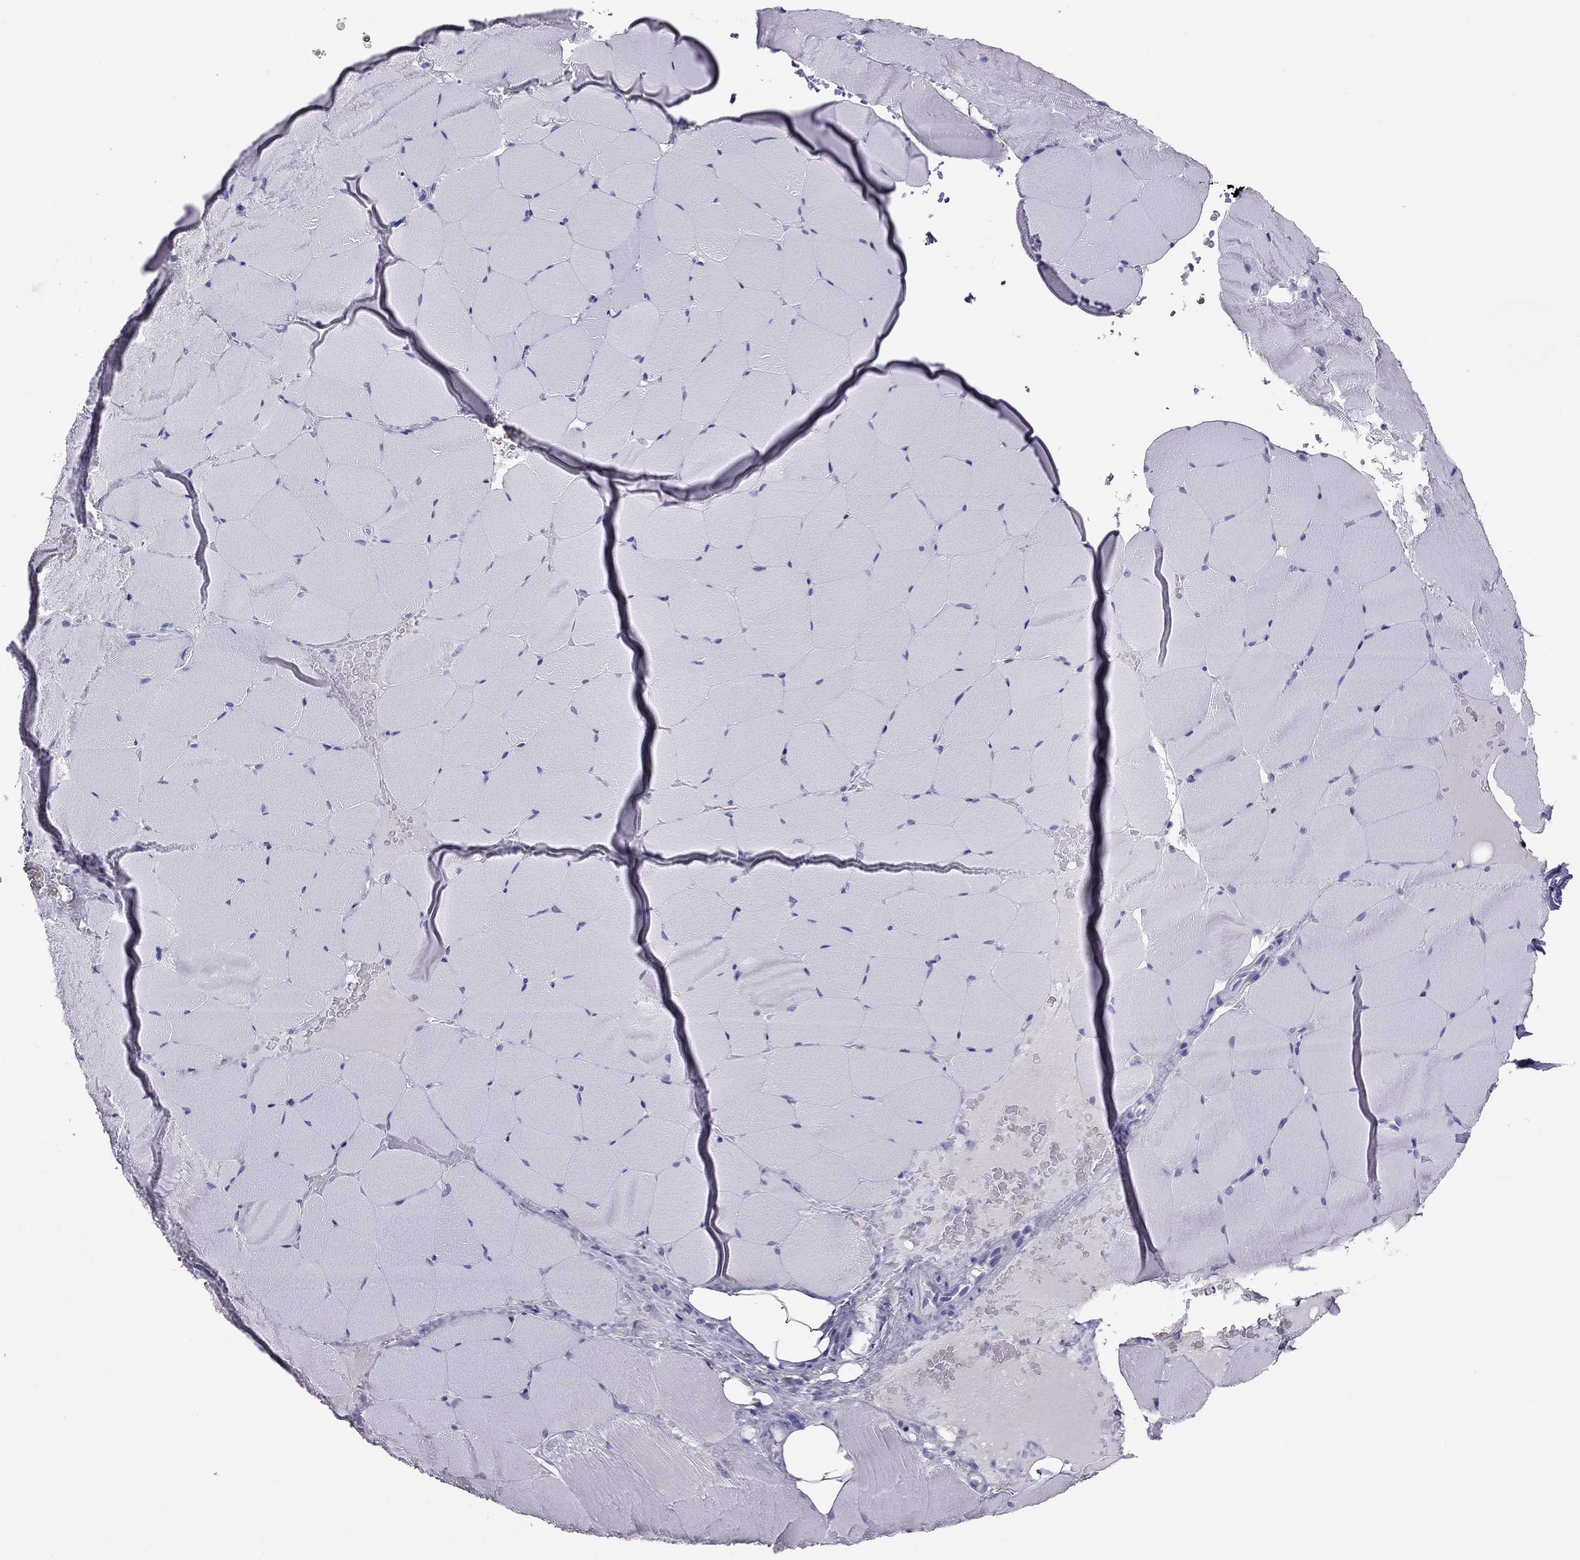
{"staining": {"intensity": "negative", "quantity": "none", "location": "none"}, "tissue": "skeletal muscle", "cell_type": "Myocytes", "image_type": "normal", "snomed": [{"axis": "morphology", "description": "Normal tissue, NOS"}, {"axis": "topography", "description": "Skeletal muscle"}], "caption": "The photomicrograph demonstrates no significant expression in myocytes of skeletal muscle.", "gene": "PHOX2A", "patient": {"sex": "female", "age": 37}}